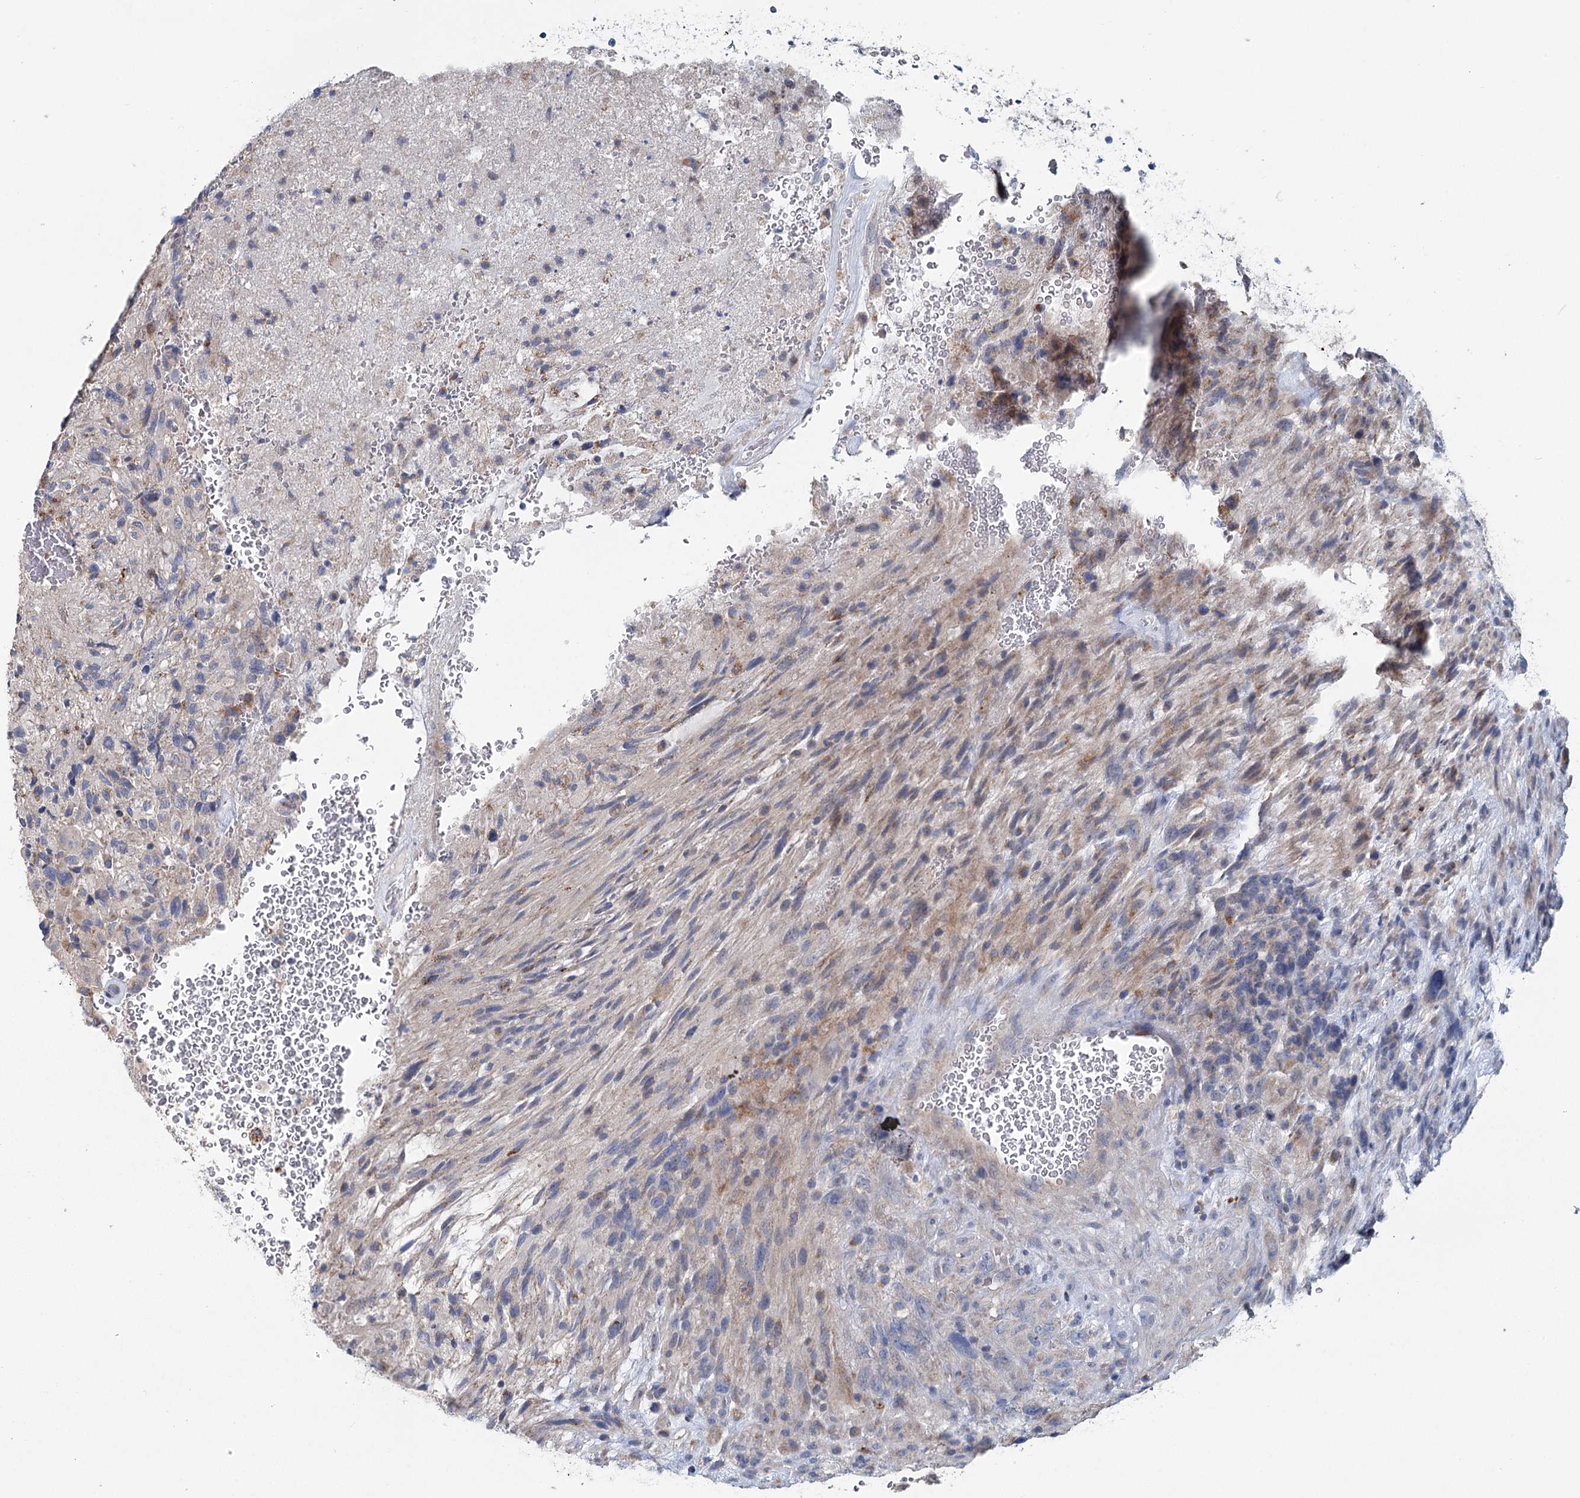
{"staining": {"intensity": "negative", "quantity": "none", "location": "none"}, "tissue": "glioma", "cell_type": "Tumor cells", "image_type": "cancer", "snomed": [{"axis": "morphology", "description": "Glioma, malignant, High grade"}, {"axis": "topography", "description": "Brain"}], "caption": "This is an IHC micrograph of human malignant glioma (high-grade). There is no positivity in tumor cells.", "gene": "ANKRD16", "patient": {"sex": "male", "age": 61}}